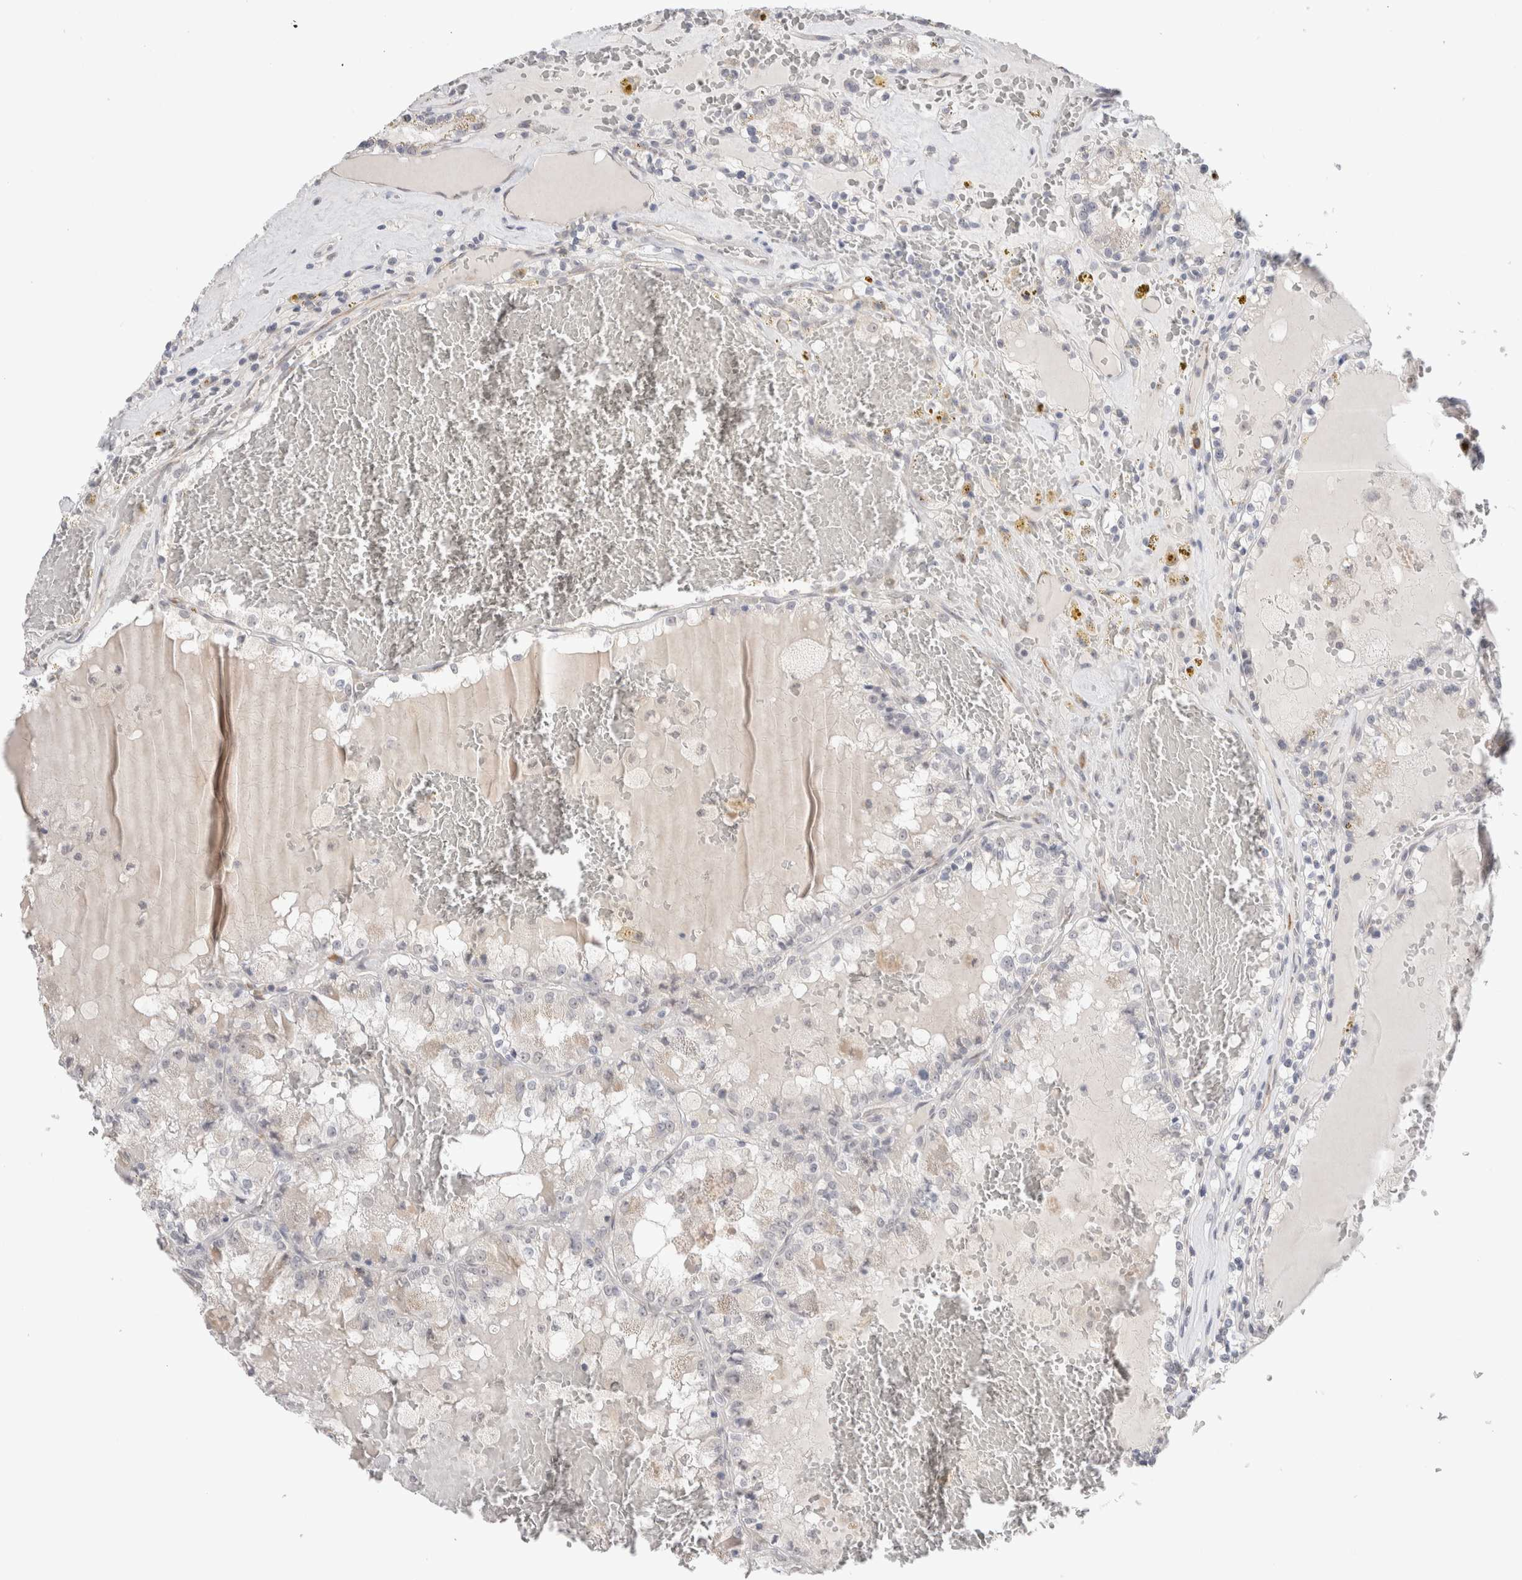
{"staining": {"intensity": "negative", "quantity": "none", "location": "none"}, "tissue": "renal cancer", "cell_type": "Tumor cells", "image_type": "cancer", "snomed": [{"axis": "morphology", "description": "Adenocarcinoma, NOS"}, {"axis": "topography", "description": "Kidney"}], "caption": "Immunohistochemical staining of human adenocarcinoma (renal) shows no significant positivity in tumor cells.", "gene": "HDLBP", "patient": {"sex": "female", "age": 56}}